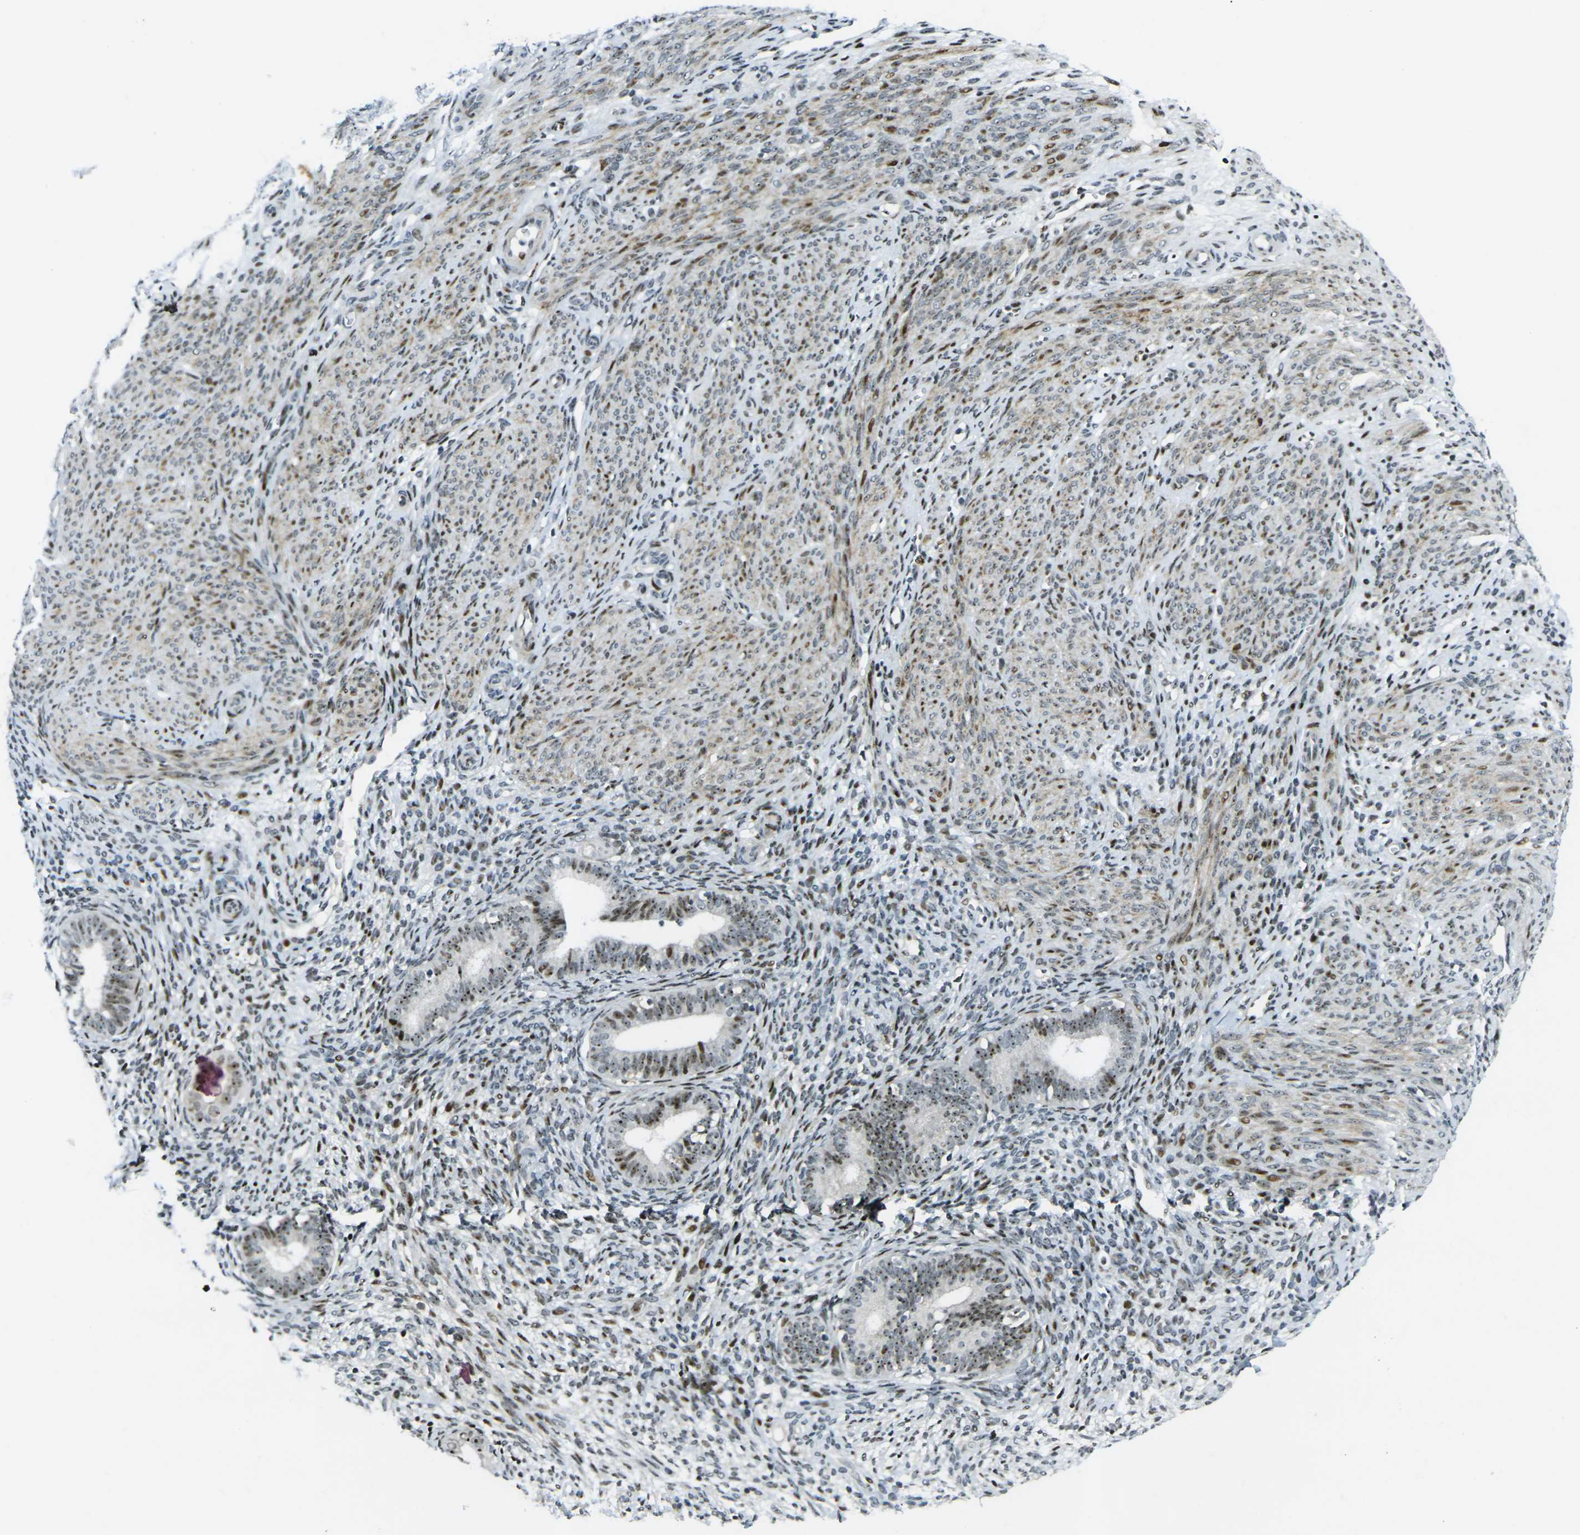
{"staining": {"intensity": "moderate", "quantity": "25%-75%", "location": "nuclear"}, "tissue": "endometrium", "cell_type": "Cells in endometrial stroma", "image_type": "normal", "snomed": [{"axis": "morphology", "description": "Normal tissue, NOS"}, {"axis": "morphology", "description": "Adenocarcinoma, NOS"}, {"axis": "topography", "description": "Endometrium"}, {"axis": "topography", "description": "Ovary"}], "caption": "Endometrium stained for a protein (brown) exhibits moderate nuclear positive positivity in approximately 25%-75% of cells in endometrial stroma.", "gene": "UBE2C", "patient": {"sex": "female", "age": 68}}